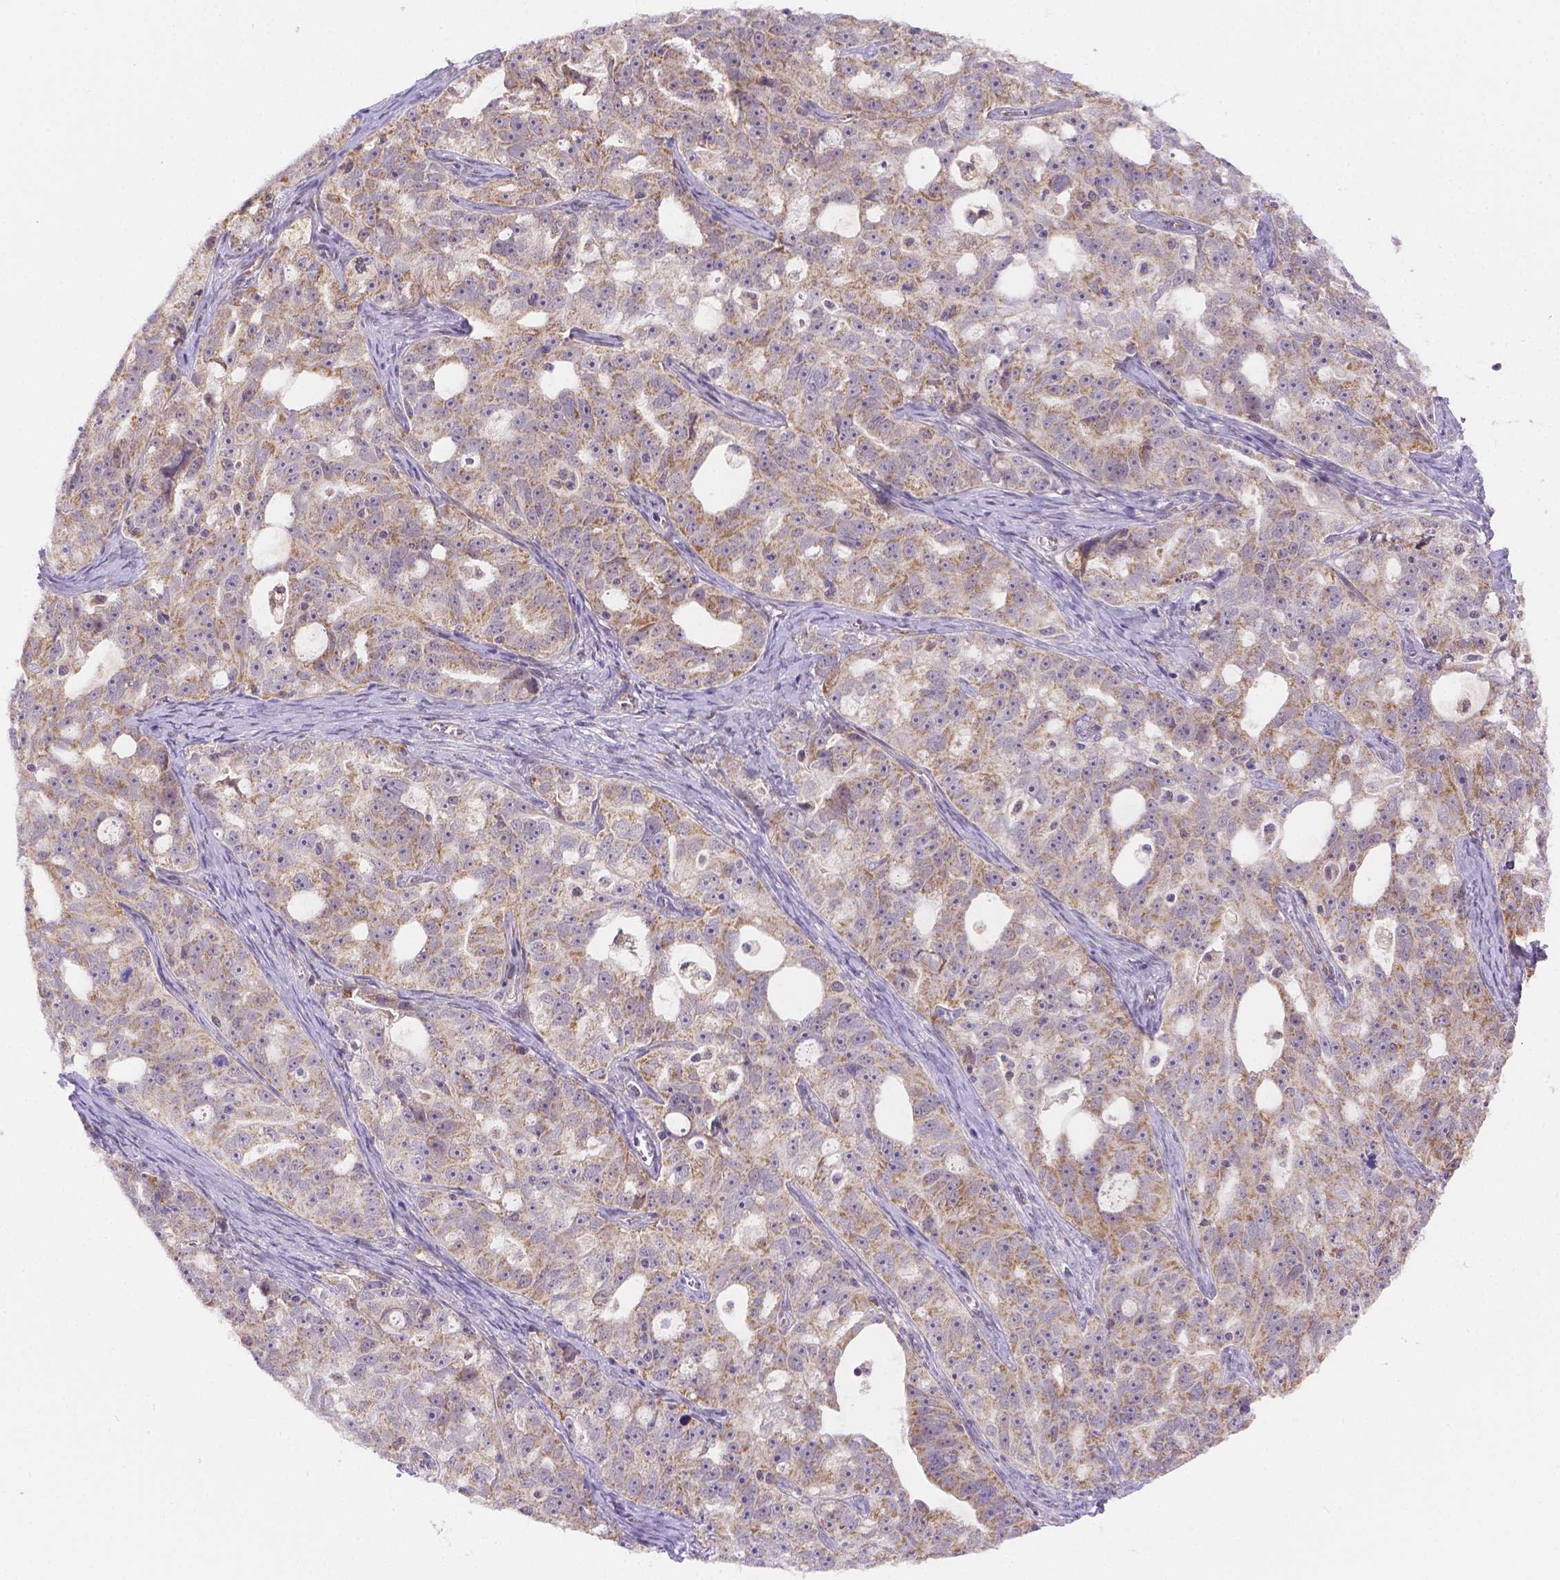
{"staining": {"intensity": "moderate", "quantity": "25%-75%", "location": "cytoplasmic/membranous"}, "tissue": "ovarian cancer", "cell_type": "Tumor cells", "image_type": "cancer", "snomed": [{"axis": "morphology", "description": "Cystadenocarcinoma, serous, NOS"}, {"axis": "topography", "description": "Ovary"}], "caption": "Immunohistochemistry (DAB (3,3'-diaminobenzidine)) staining of human ovarian cancer exhibits moderate cytoplasmic/membranous protein staining in approximately 25%-75% of tumor cells. (IHC, brightfield microscopy, high magnification).", "gene": "CYYR1", "patient": {"sex": "female", "age": 51}}